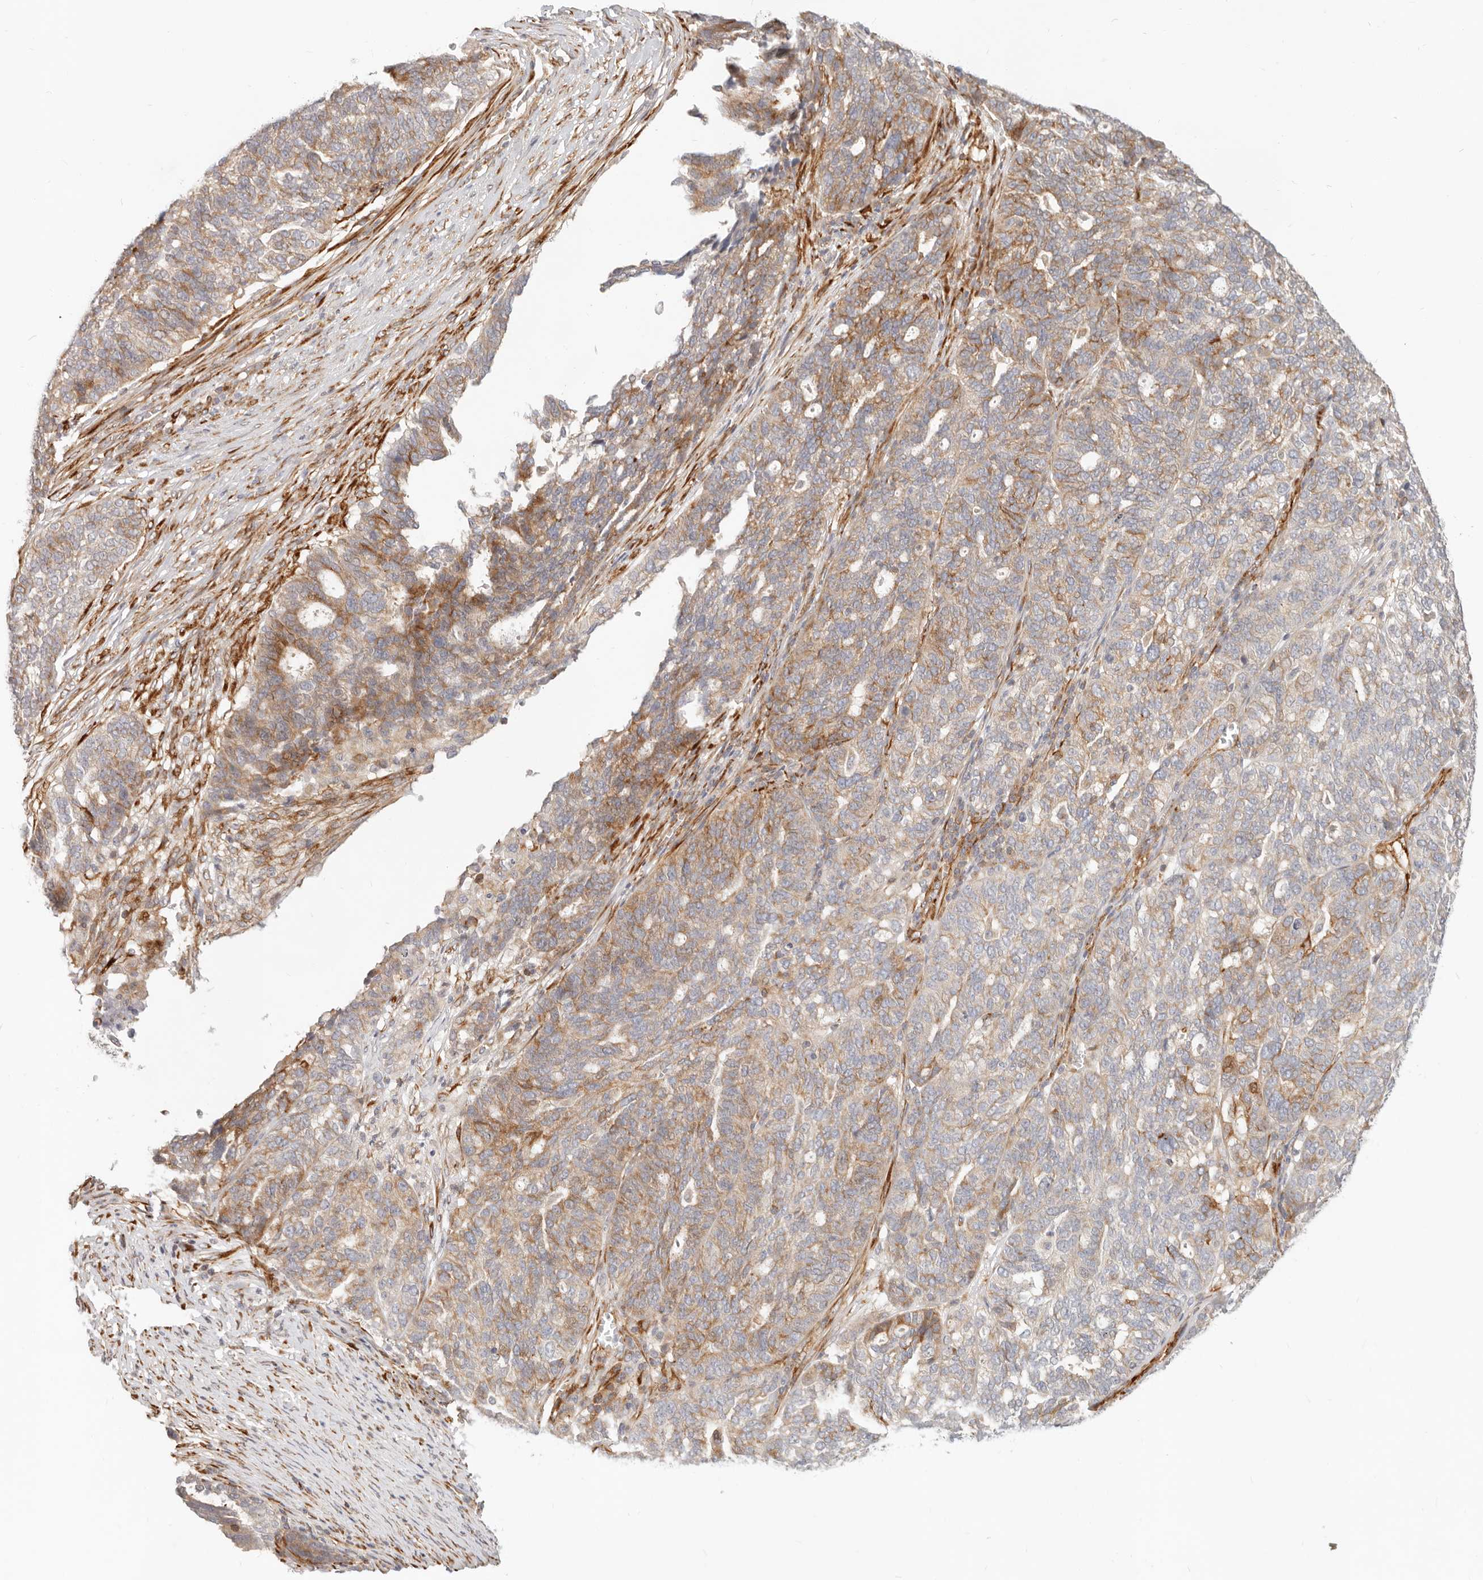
{"staining": {"intensity": "moderate", "quantity": ">75%", "location": "cytoplasmic/membranous"}, "tissue": "ovarian cancer", "cell_type": "Tumor cells", "image_type": "cancer", "snomed": [{"axis": "morphology", "description": "Cystadenocarcinoma, serous, NOS"}, {"axis": "topography", "description": "Ovary"}], "caption": "Protein staining by immunohistochemistry (IHC) demonstrates moderate cytoplasmic/membranous staining in about >75% of tumor cells in ovarian cancer (serous cystadenocarcinoma). Immunohistochemistry stains the protein in brown and the nuclei are stained blue.", "gene": "SASS6", "patient": {"sex": "female", "age": 59}}